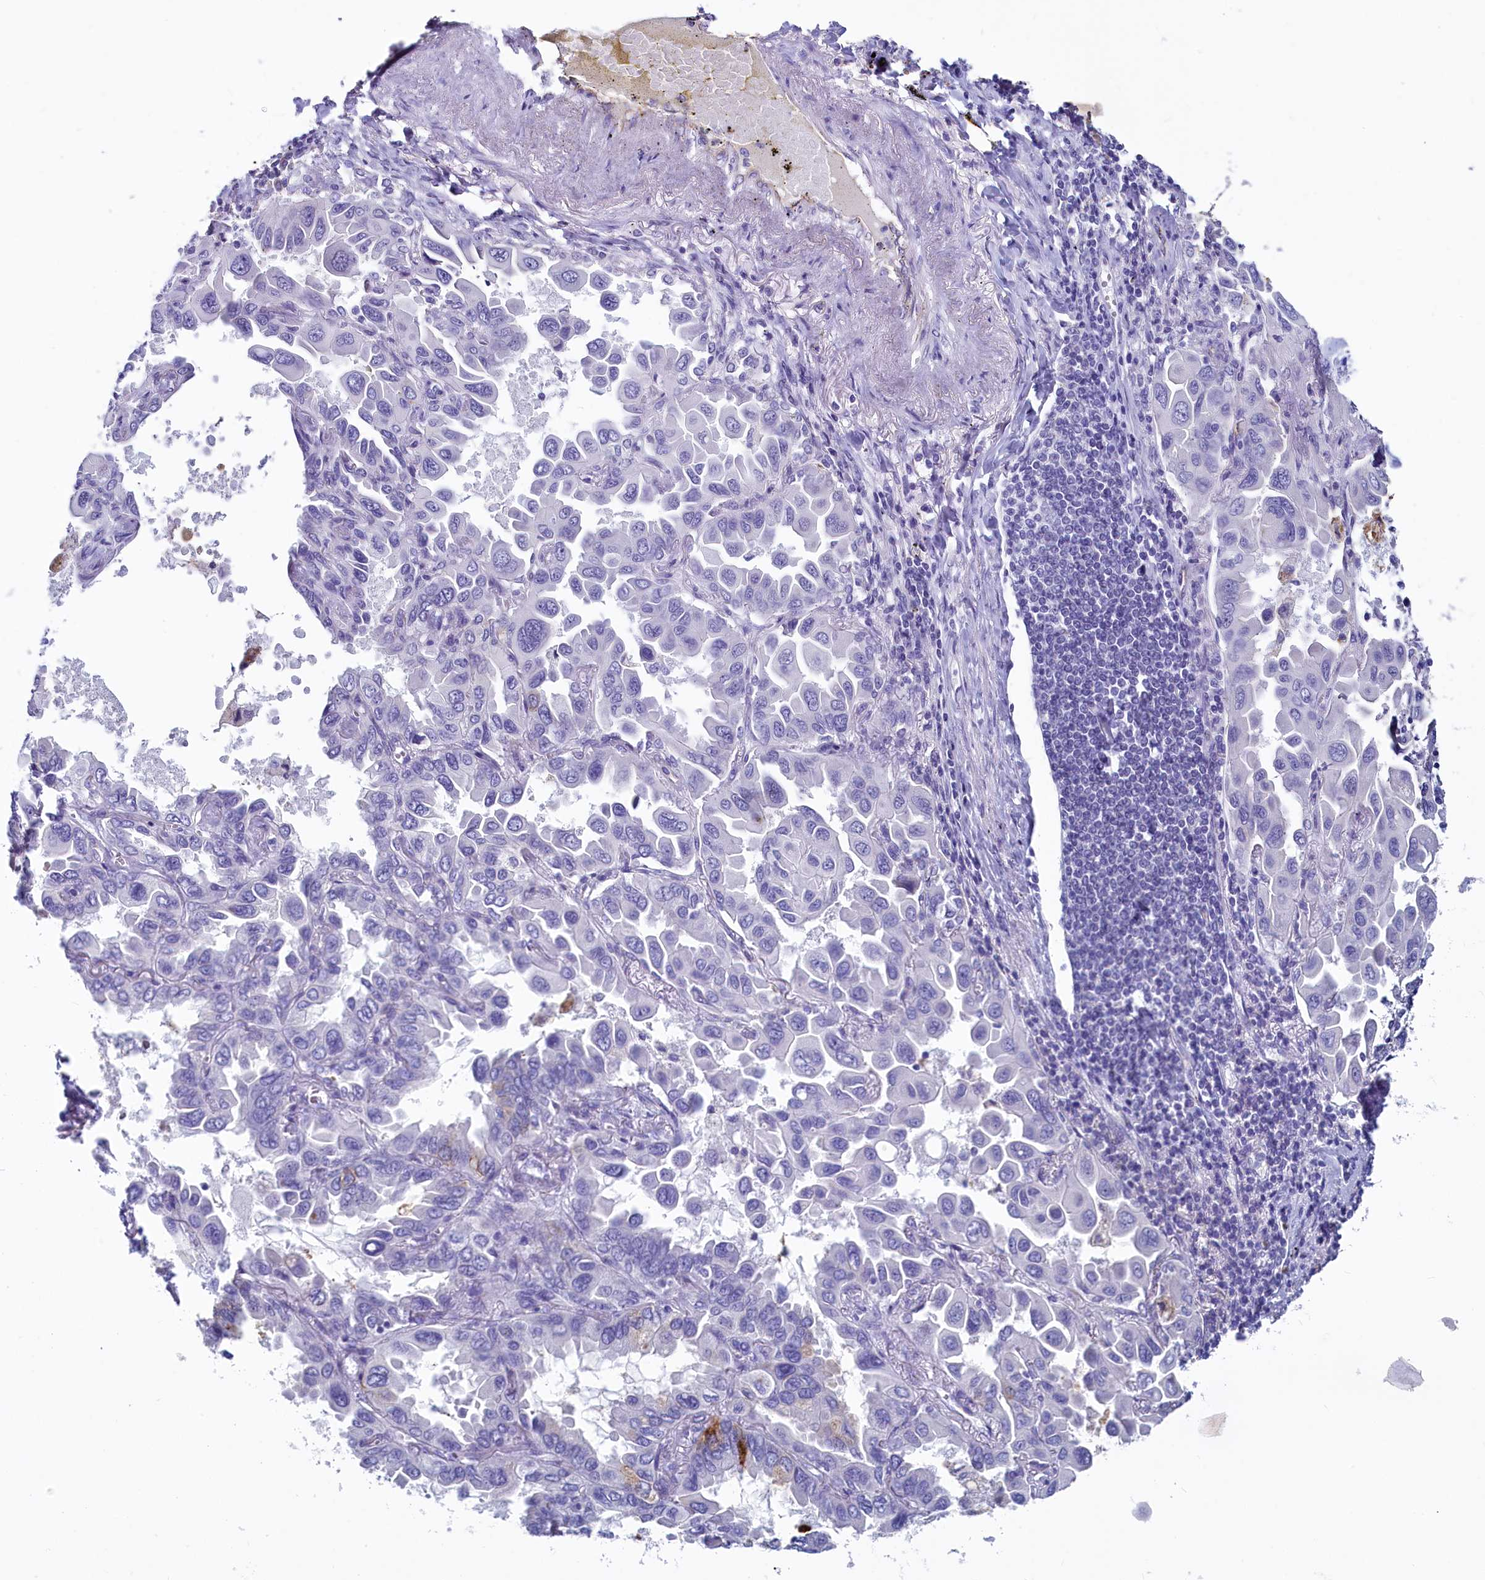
{"staining": {"intensity": "strong", "quantity": "<25%", "location": "cytoplasmic/membranous"}, "tissue": "lung cancer", "cell_type": "Tumor cells", "image_type": "cancer", "snomed": [{"axis": "morphology", "description": "Adenocarcinoma, NOS"}, {"axis": "topography", "description": "Lung"}], "caption": "Brown immunohistochemical staining in adenocarcinoma (lung) shows strong cytoplasmic/membranous expression in approximately <25% of tumor cells. Using DAB (brown) and hematoxylin (blue) stains, captured at high magnification using brightfield microscopy.", "gene": "INSC", "patient": {"sex": "male", "age": 64}}